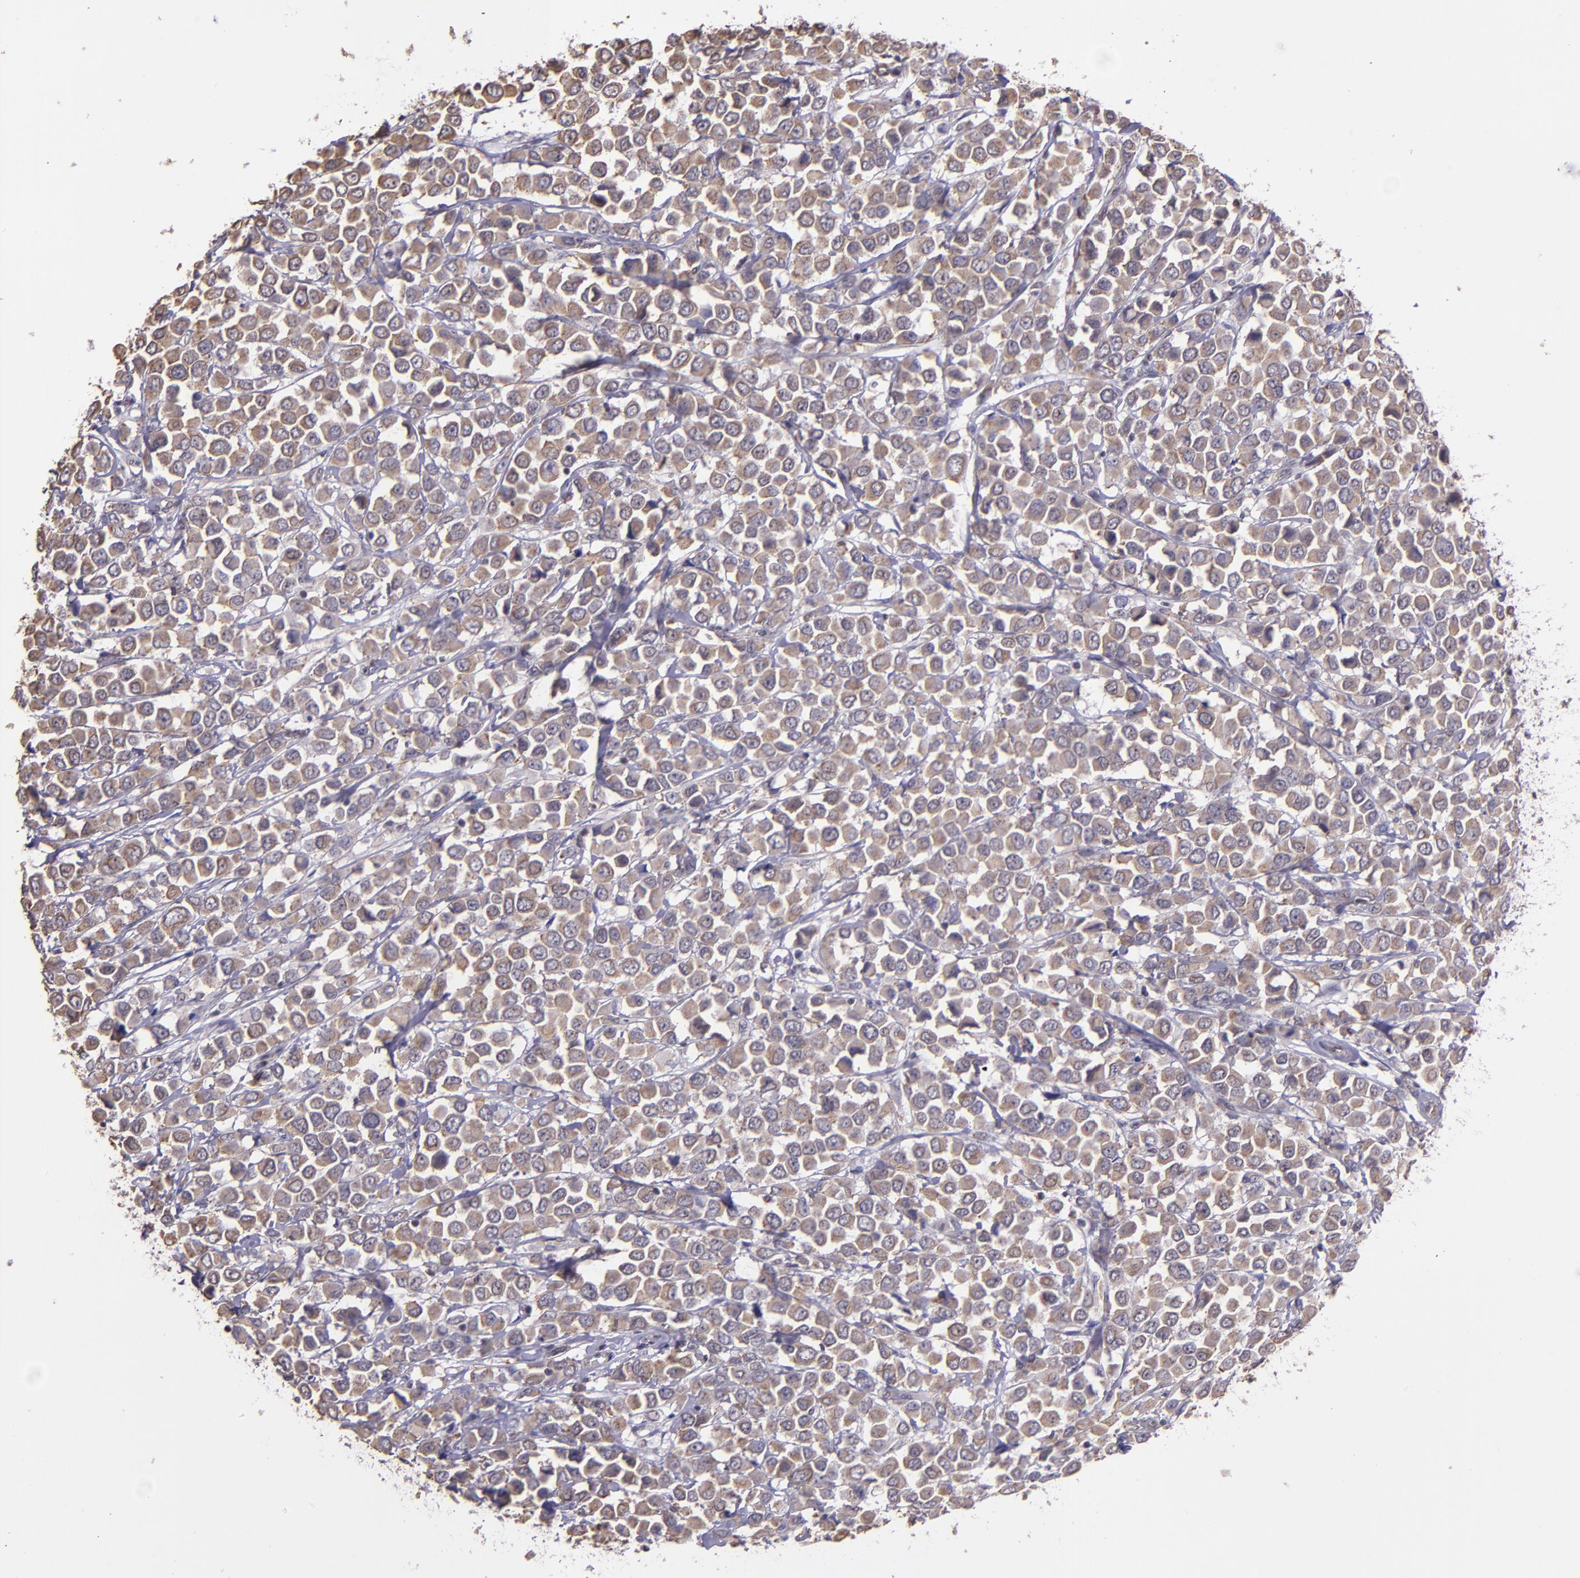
{"staining": {"intensity": "moderate", "quantity": ">75%", "location": "cytoplasmic/membranous"}, "tissue": "breast cancer", "cell_type": "Tumor cells", "image_type": "cancer", "snomed": [{"axis": "morphology", "description": "Duct carcinoma"}, {"axis": "topography", "description": "Breast"}], "caption": "The micrograph displays a brown stain indicating the presence of a protein in the cytoplasmic/membranous of tumor cells in infiltrating ductal carcinoma (breast).", "gene": "ELF1", "patient": {"sex": "female", "age": 61}}